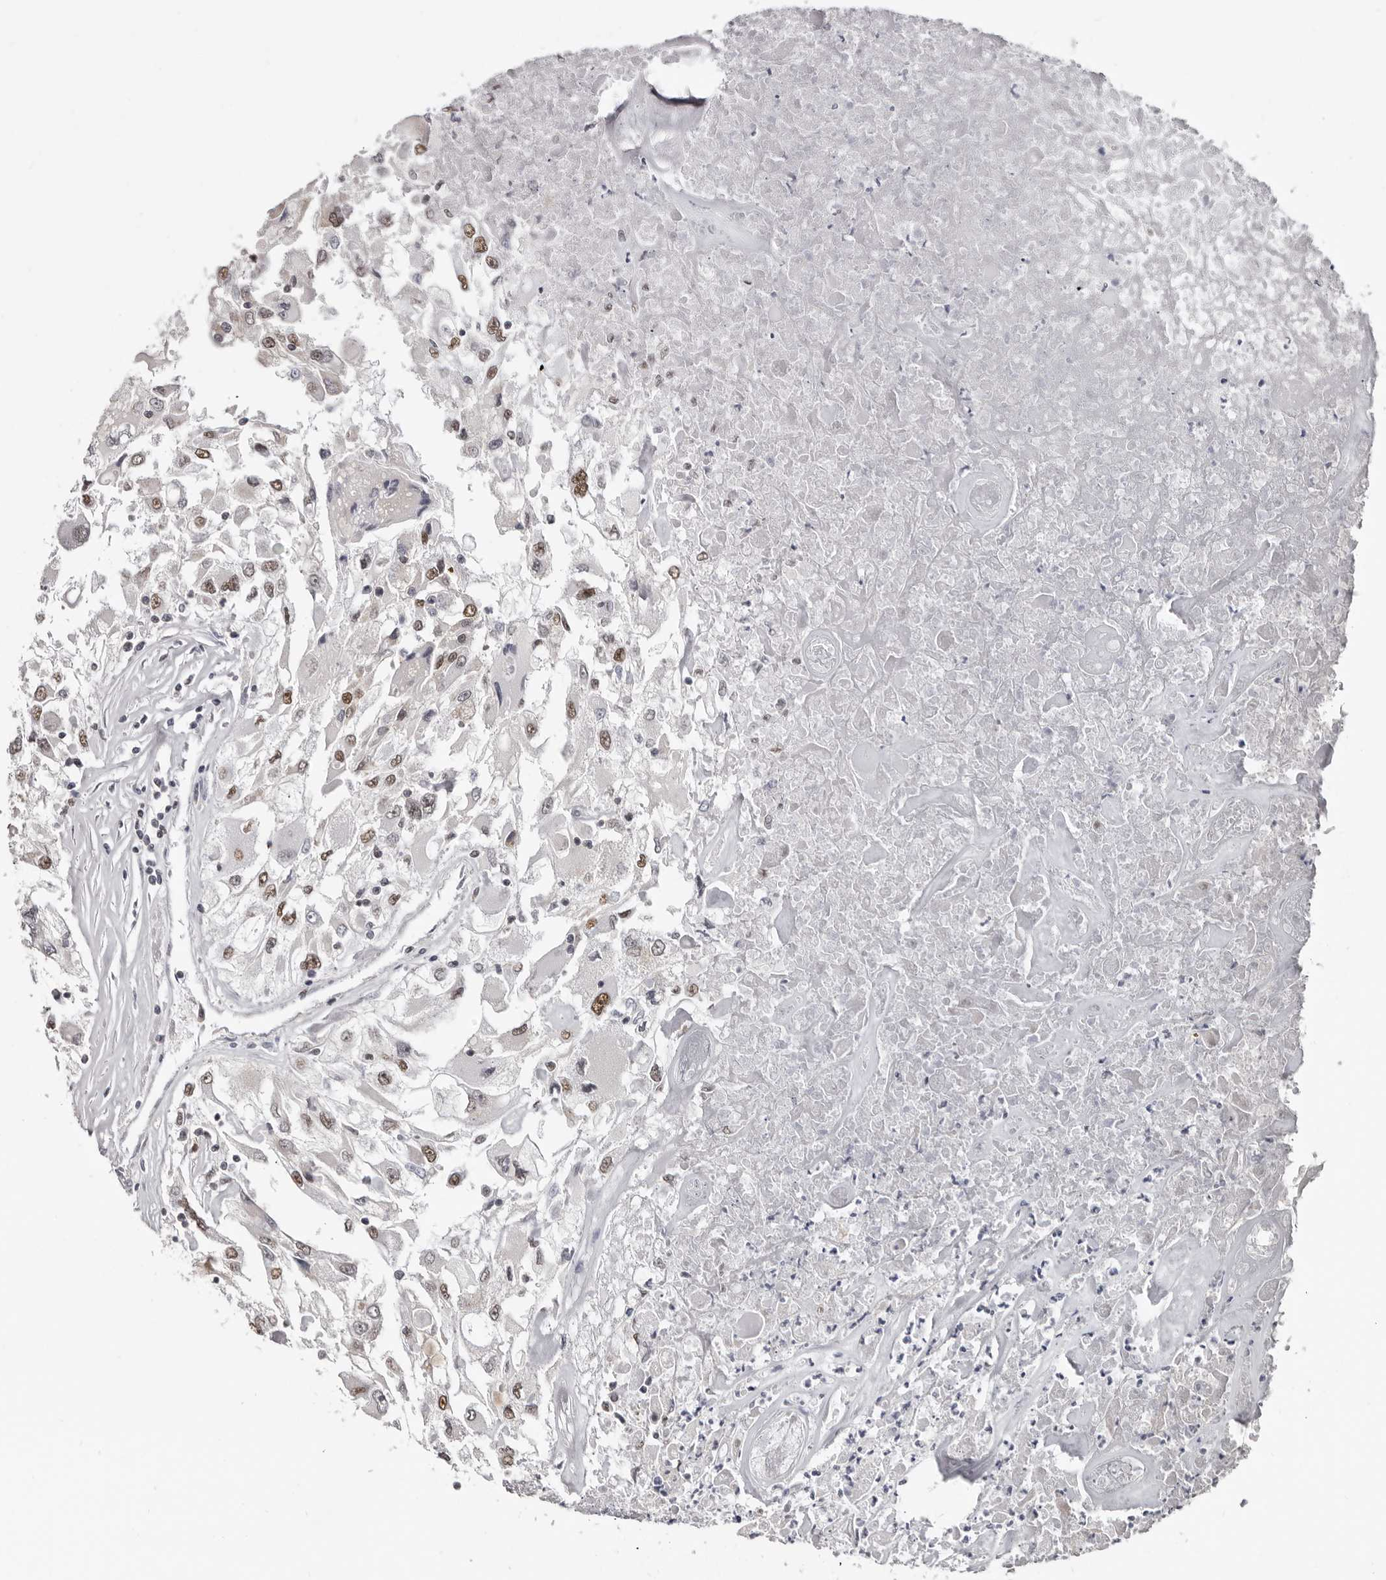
{"staining": {"intensity": "moderate", "quantity": "25%-75%", "location": "nuclear"}, "tissue": "renal cancer", "cell_type": "Tumor cells", "image_type": "cancer", "snomed": [{"axis": "morphology", "description": "Adenocarcinoma, NOS"}, {"axis": "topography", "description": "Kidney"}], "caption": "Brown immunohistochemical staining in adenocarcinoma (renal) reveals moderate nuclear staining in approximately 25%-75% of tumor cells. (IHC, brightfield microscopy, high magnification).", "gene": "SCAF4", "patient": {"sex": "female", "age": 52}}